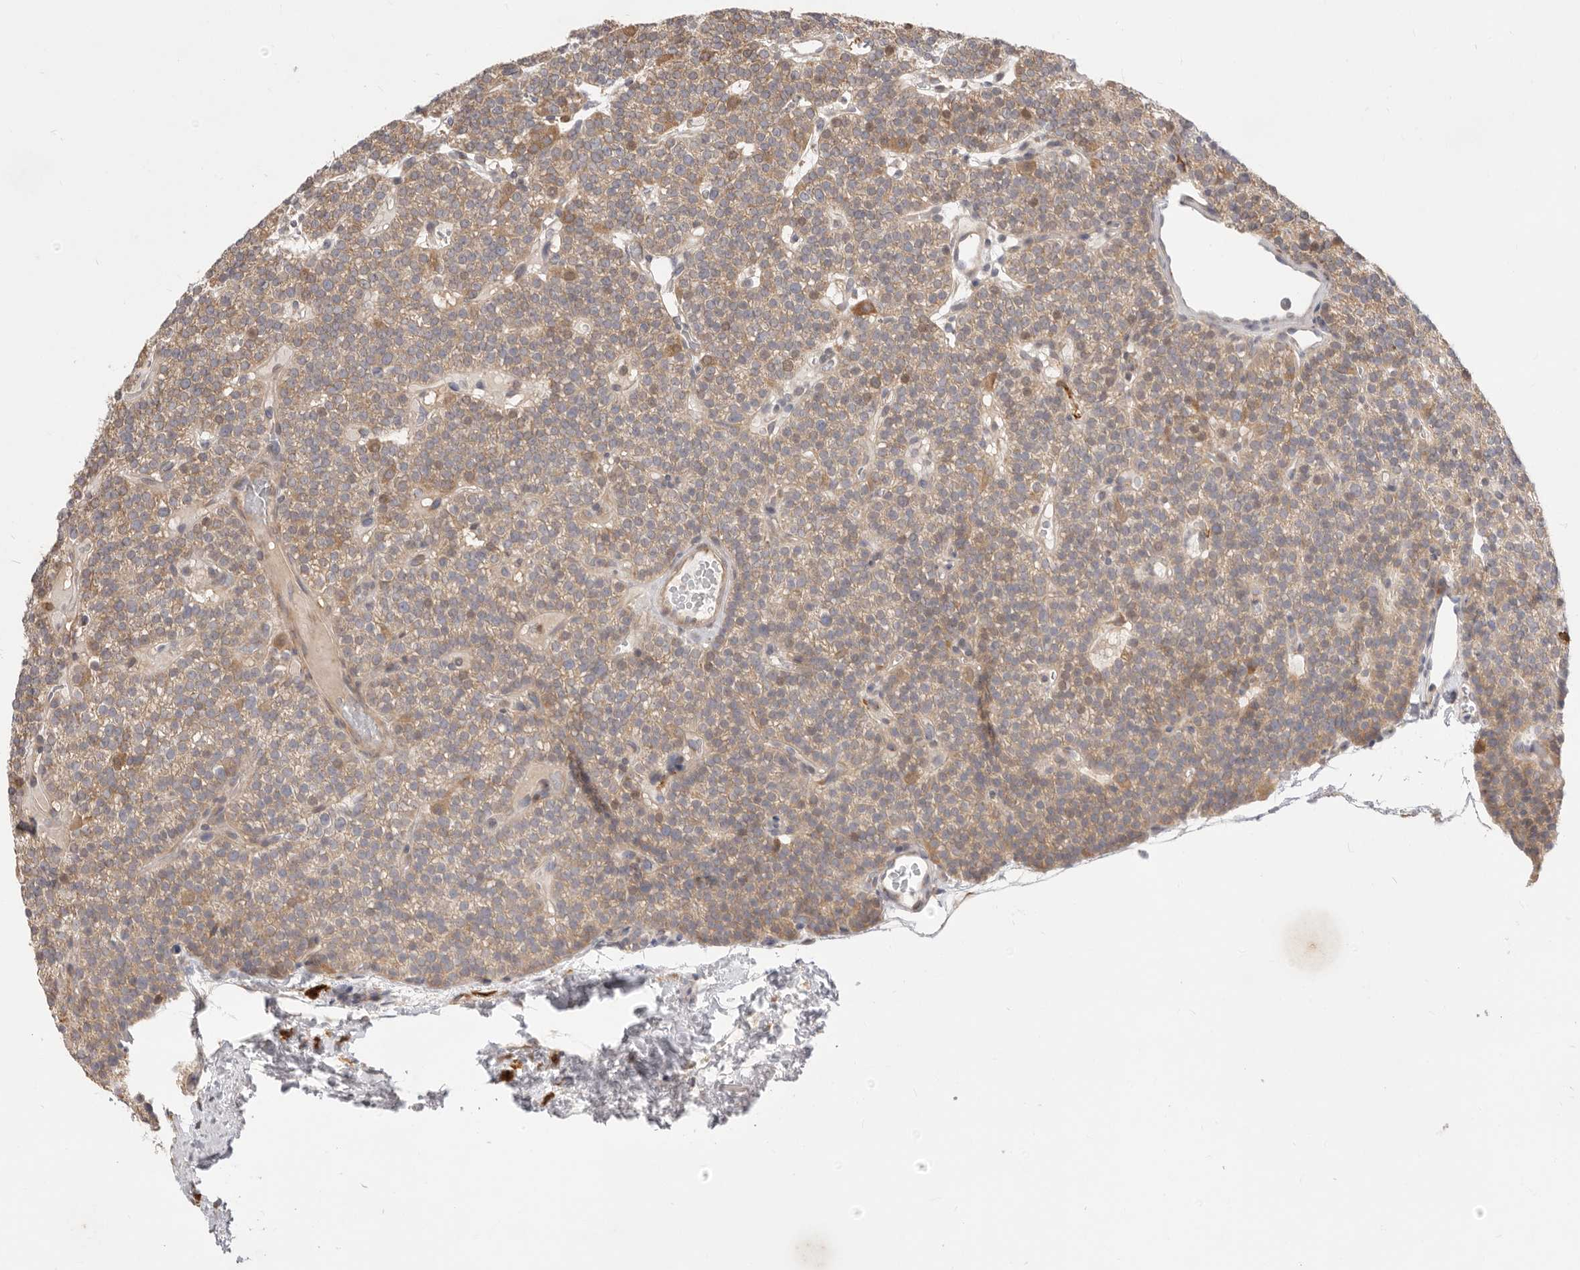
{"staining": {"intensity": "weak", "quantity": ">75%", "location": "cytoplasmic/membranous"}, "tissue": "parathyroid gland", "cell_type": "Glandular cells", "image_type": "normal", "snomed": [{"axis": "morphology", "description": "Normal tissue, NOS"}, {"axis": "topography", "description": "Parathyroid gland"}], "caption": "Human parathyroid gland stained with a protein marker exhibits weak staining in glandular cells.", "gene": "USH1C", "patient": {"sex": "male", "age": 83}}